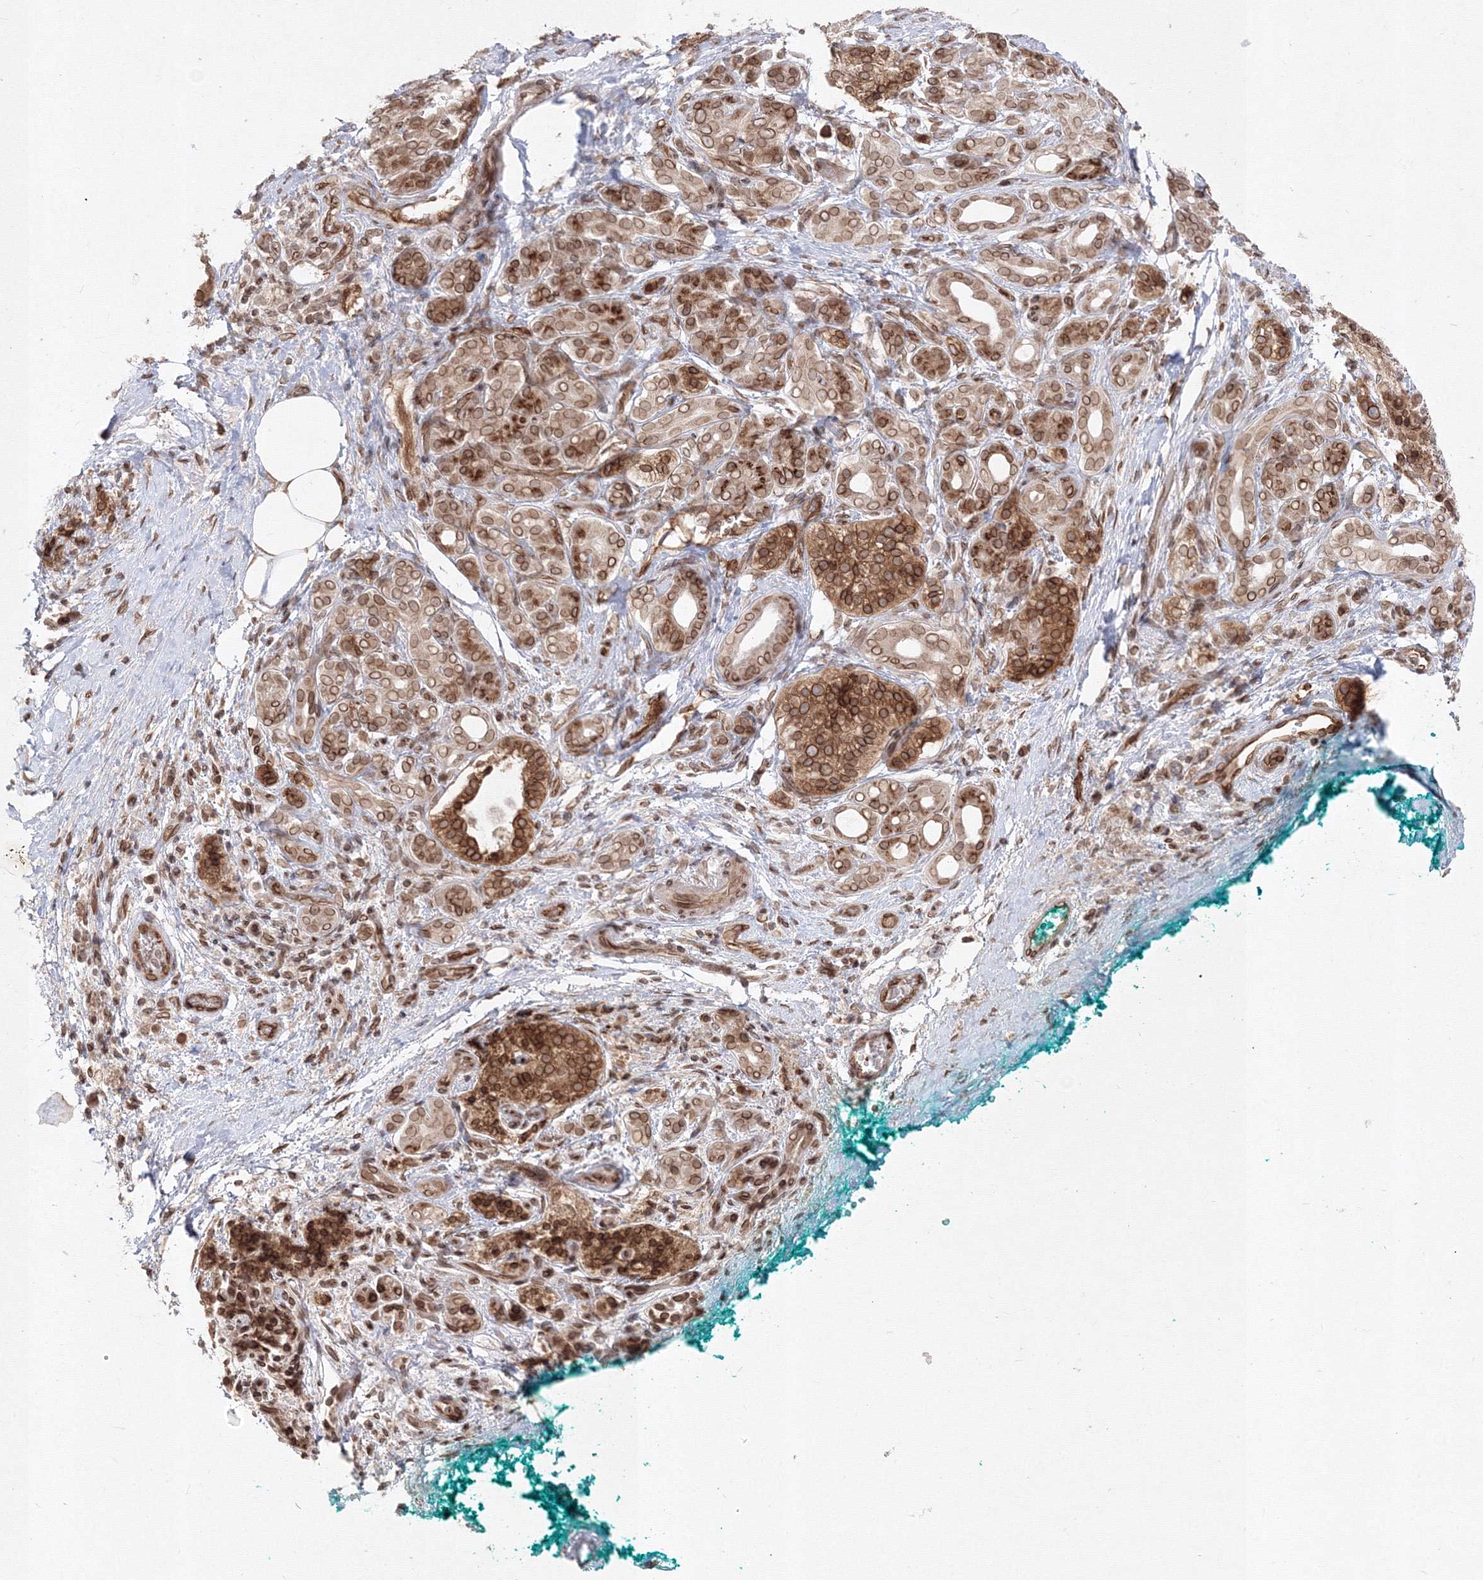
{"staining": {"intensity": "moderate", "quantity": ">75%", "location": "cytoplasmic/membranous,nuclear"}, "tissue": "pancreatic cancer", "cell_type": "Tumor cells", "image_type": "cancer", "snomed": [{"axis": "morphology", "description": "Adenocarcinoma, NOS"}, {"axis": "topography", "description": "Pancreas"}], "caption": "A brown stain shows moderate cytoplasmic/membranous and nuclear positivity of a protein in human pancreatic adenocarcinoma tumor cells. The staining was performed using DAB (3,3'-diaminobenzidine) to visualize the protein expression in brown, while the nuclei were stained in blue with hematoxylin (Magnification: 20x).", "gene": "DNAJB2", "patient": {"sex": "male", "age": 78}}